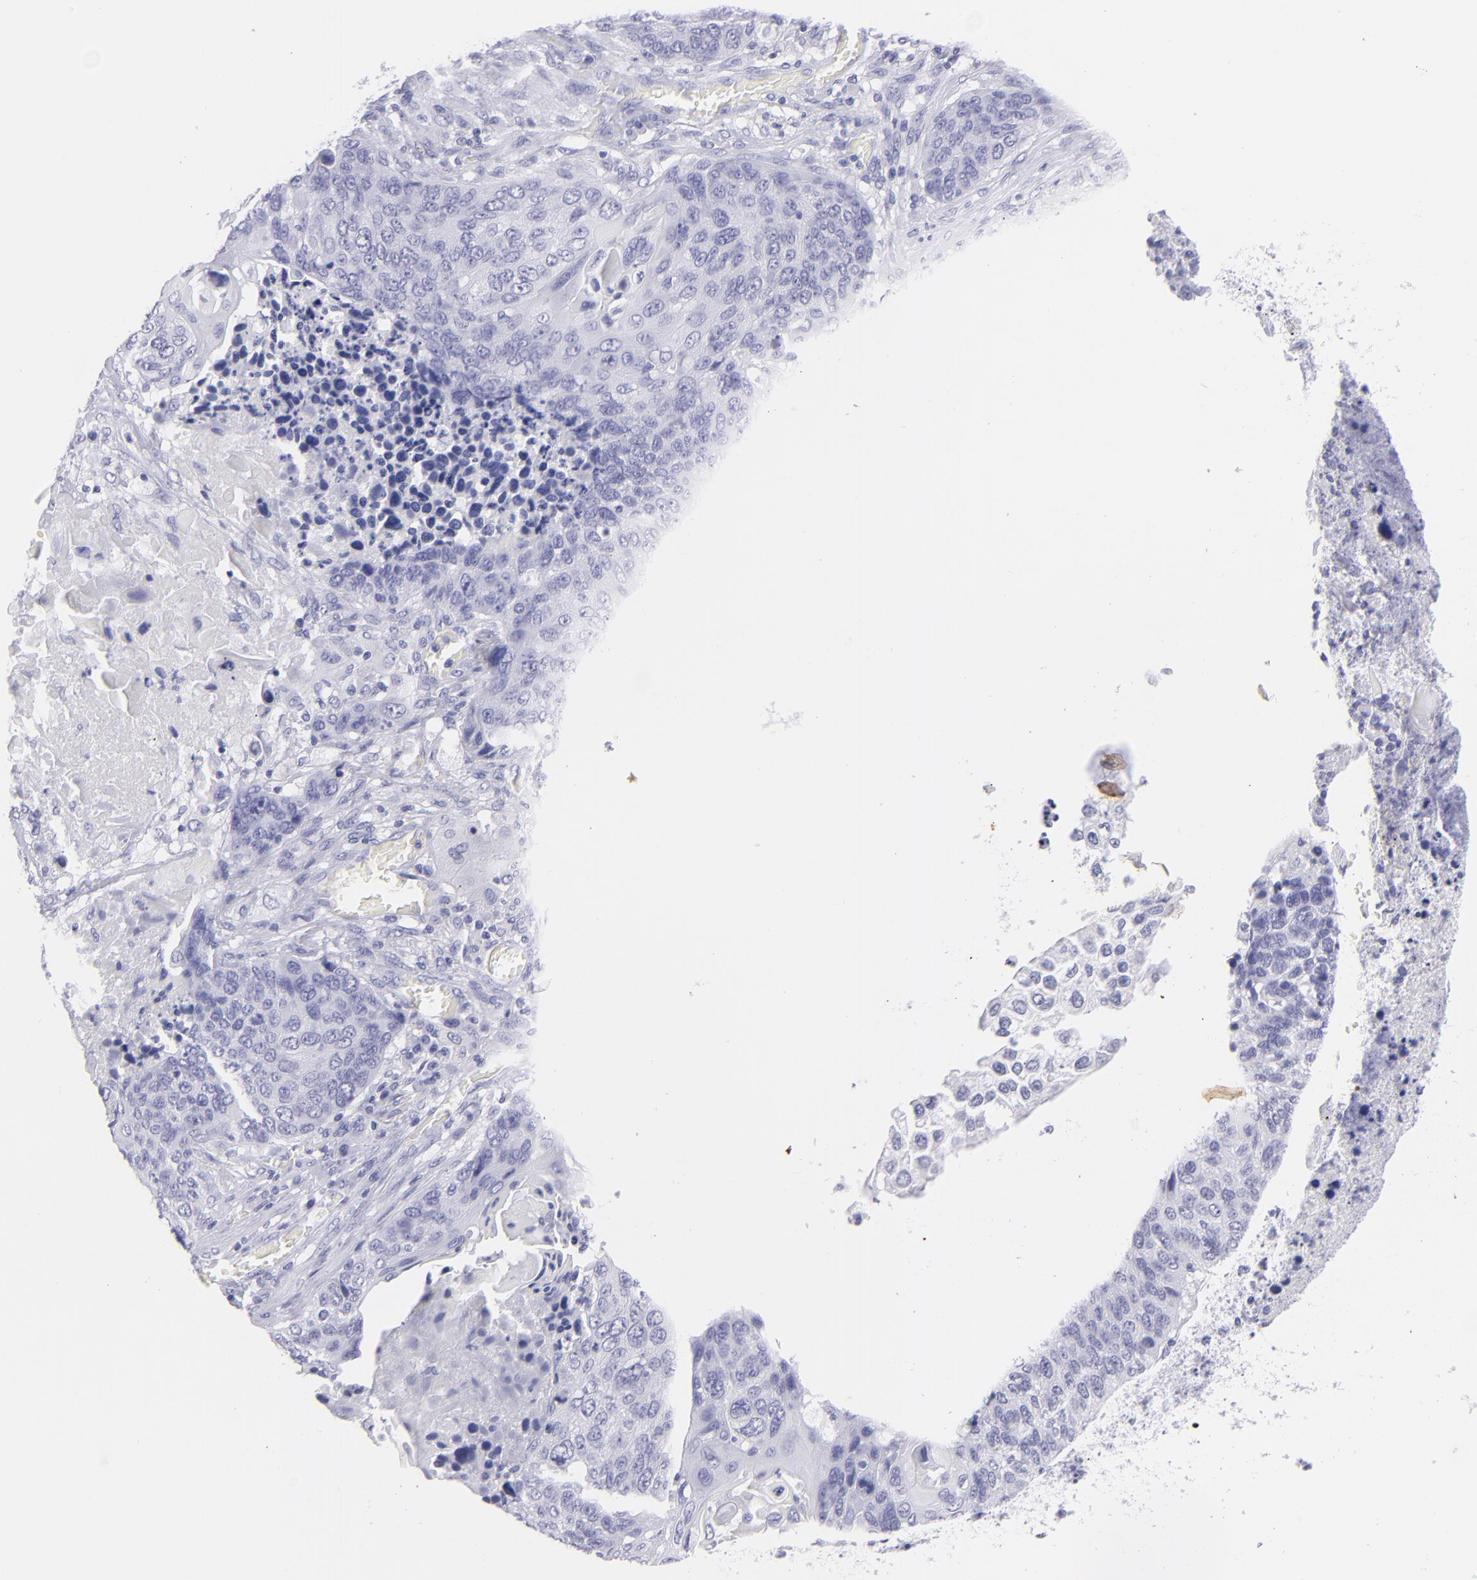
{"staining": {"intensity": "negative", "quantity": "none", "location": "none"}, "tissue": "lung cancer", "cell_type": "Tumor cells", "image_type": "cancer", "snomed": [{"axis": "morphology", "description": "Squamous cell carcinoma, NOS"}, {"axis": "topography", "description": "Lung"}], "caption": "Image shows no protein staining in tumor cells of lung cancer (squamous cell carcinoma) tissue.", "gene": "PIP", "patient": {"sex": "male", "age": 68}}